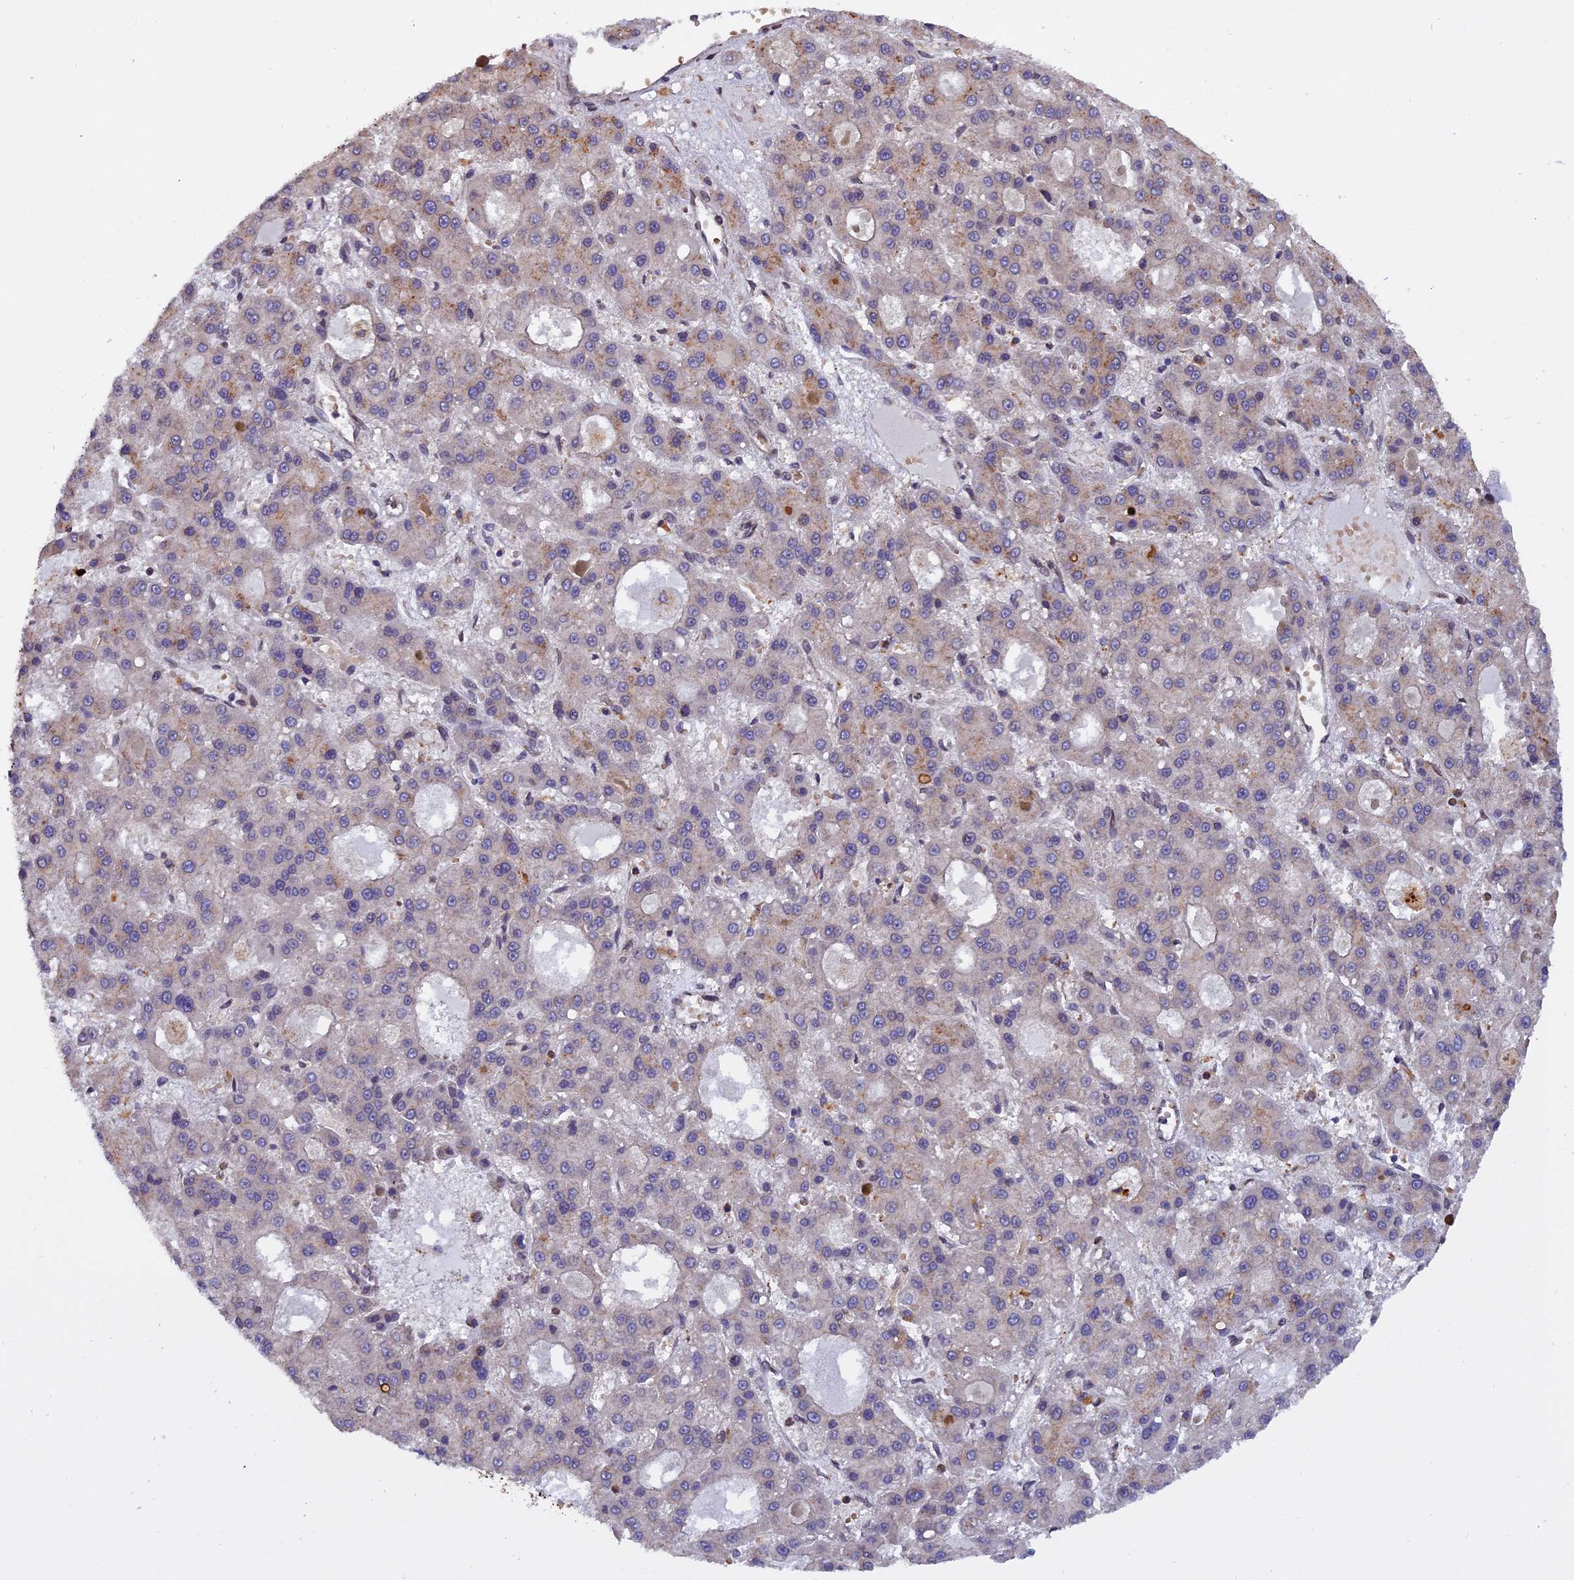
{"staining": {"intensity": "negative", "quantity": "none", "location": "none"}, "tissue": "liver cancer", "cell_type": "Tumor cells", "image_type": "cancer", "snomed": [{"axis": "morphology", "description": "Carcinoma, Hepatocellular, NOS"}, {"axis": "topography", "description": "Liver"}], "caption": "Immunohistochemistry (IHC) photomicrograph of liver cancer stained for a protein (brown), which displays no positivity in tumor cells.", "gene": "CHMP2A", "patient": {"sex": "male", "age": 70}}